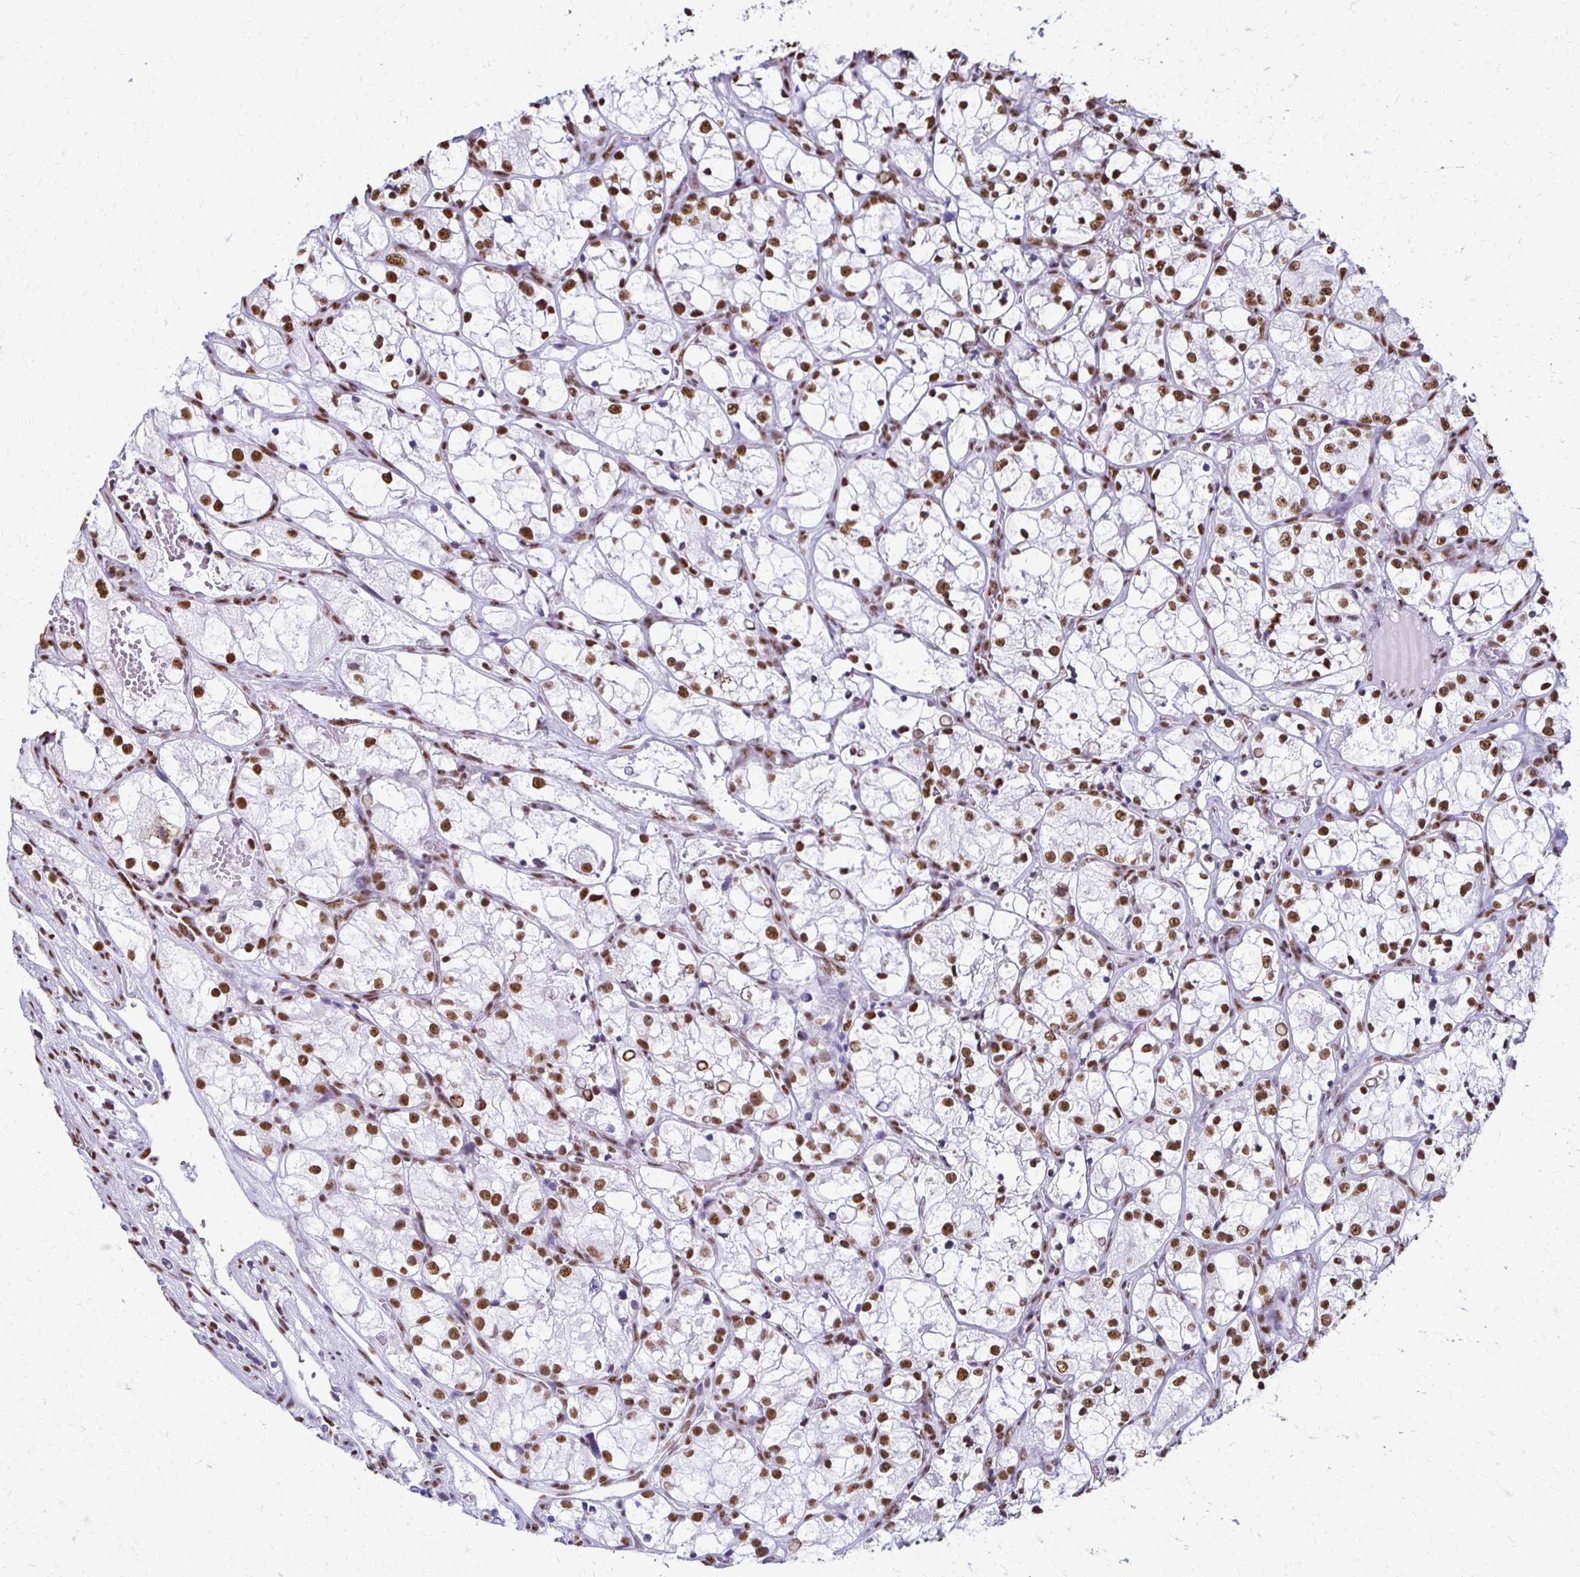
{"staining": {"intensity": "strong", "quantity": ">75%", "location": "nuclear"}, "tissue": "renal cancer", "cell_type": "Tumor cells", "image_type": "cancer", "snomed": [{"axis": "morphology", "description": "Adenocarcinoma, NOS"}, {"axis": "topography", "description": "Kidney"}], "caption": "An image of human renal adenocarcinoma stained for a protein shows strong nuclear brown staining in tumor cells.", "gene": "NONO", "patient": {"sex": "female", "age": 69}}